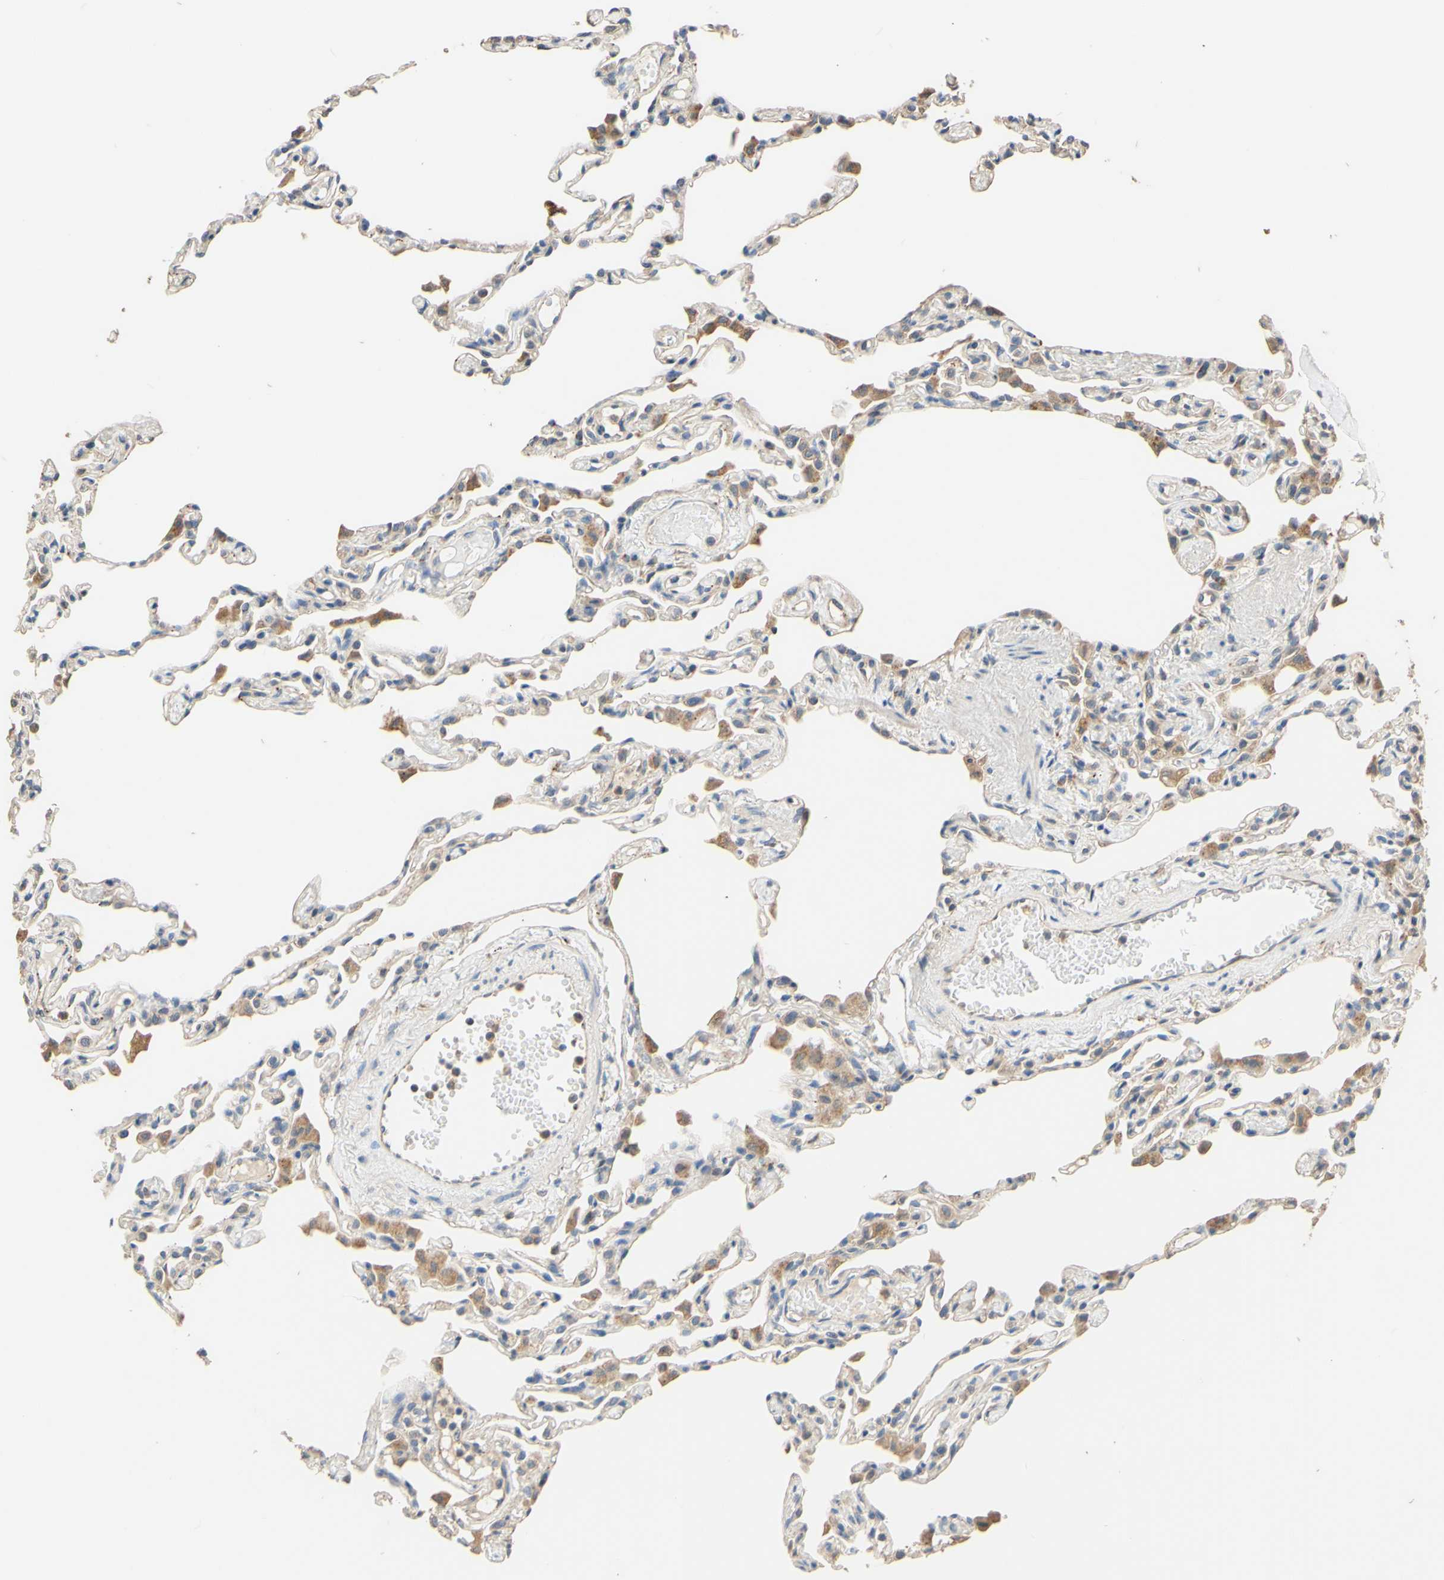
{"staining": {"intensity": "negative", "quantity": "none", "location": "none"}, "tissue": "lung", "cell_type": "Alveolar cells", "image_type": "normal", "snomed": [{"axis": "morphology", "description": "Normal tissue, NOS"}, {"axis": "topography", "description": "Lung"}], "caption": "Micrograph shows no protein positivity in alveolar cells of benign lung. The staining was performed using DAB (3,3'-diaminobenzidine) to visualize the protein expression in brown, while the nuclei were stained in blue with hematoxylin (Magnification: 20x).", "gene": "SMIM19", "patient": {"sex": "female", "age": 49}}